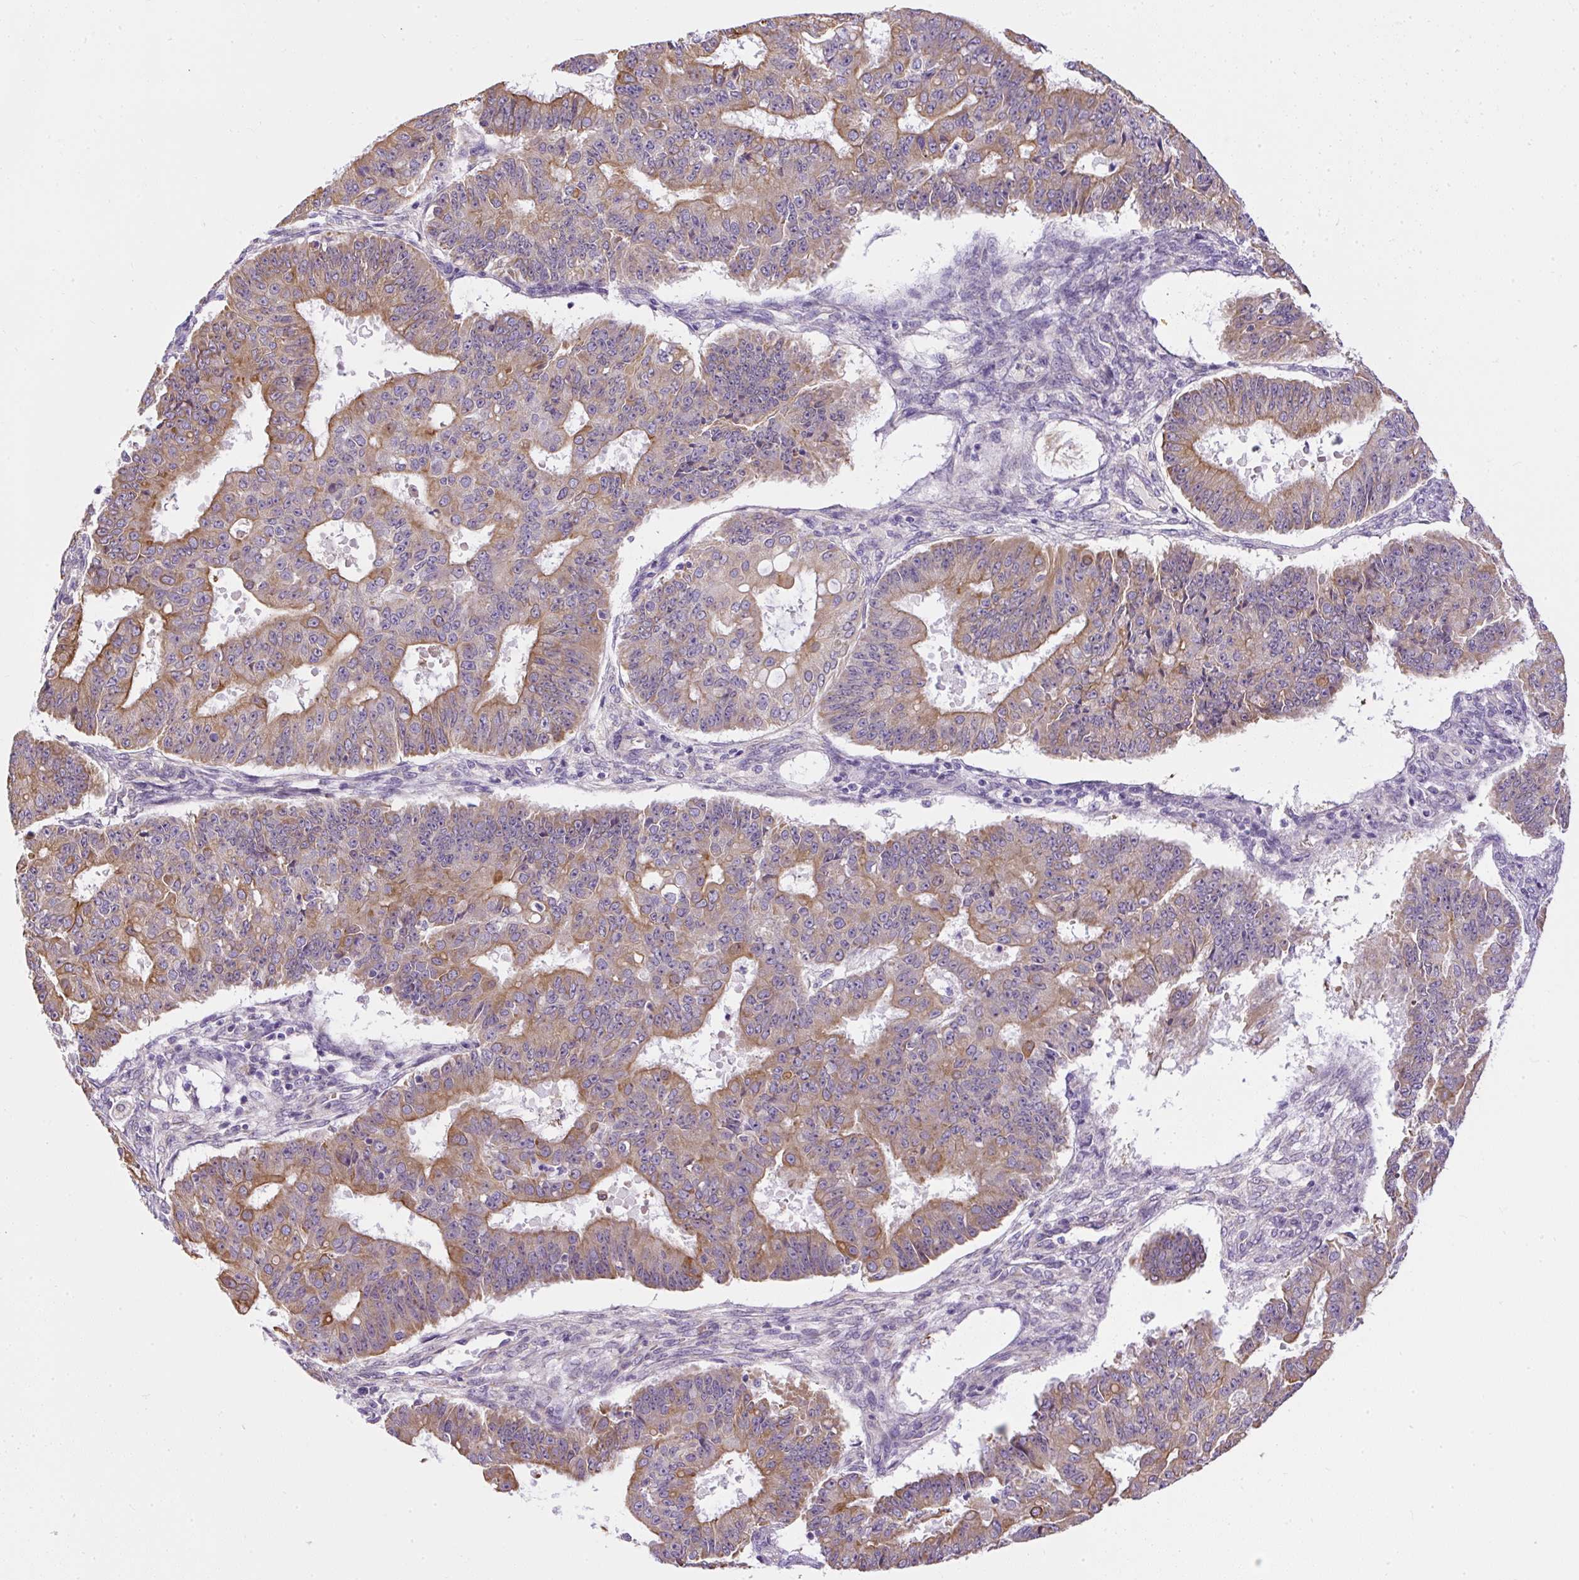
{"staining": {"intensity": "moderate", "quantity": "25%-75%", "location": "cytoplasmic/membranous"}, "tissue": "ovarian cancer", "cell_type": "Tumor cells", "image_type": "cancer", "snomed": [{"axis": "morphology", "description": "Carcinoma, endometroid"}, {"axis": "topography", "description": "Appendix"}, {"axis": "topography", "description": "Ovary"}], "caption": "Human endometroid carcinoma (ovarian) stained with a protein marker reveals moderate staining in tumor cells.", "gene": "FAM149A", "patient": {"sex": "female", "age": 42}}